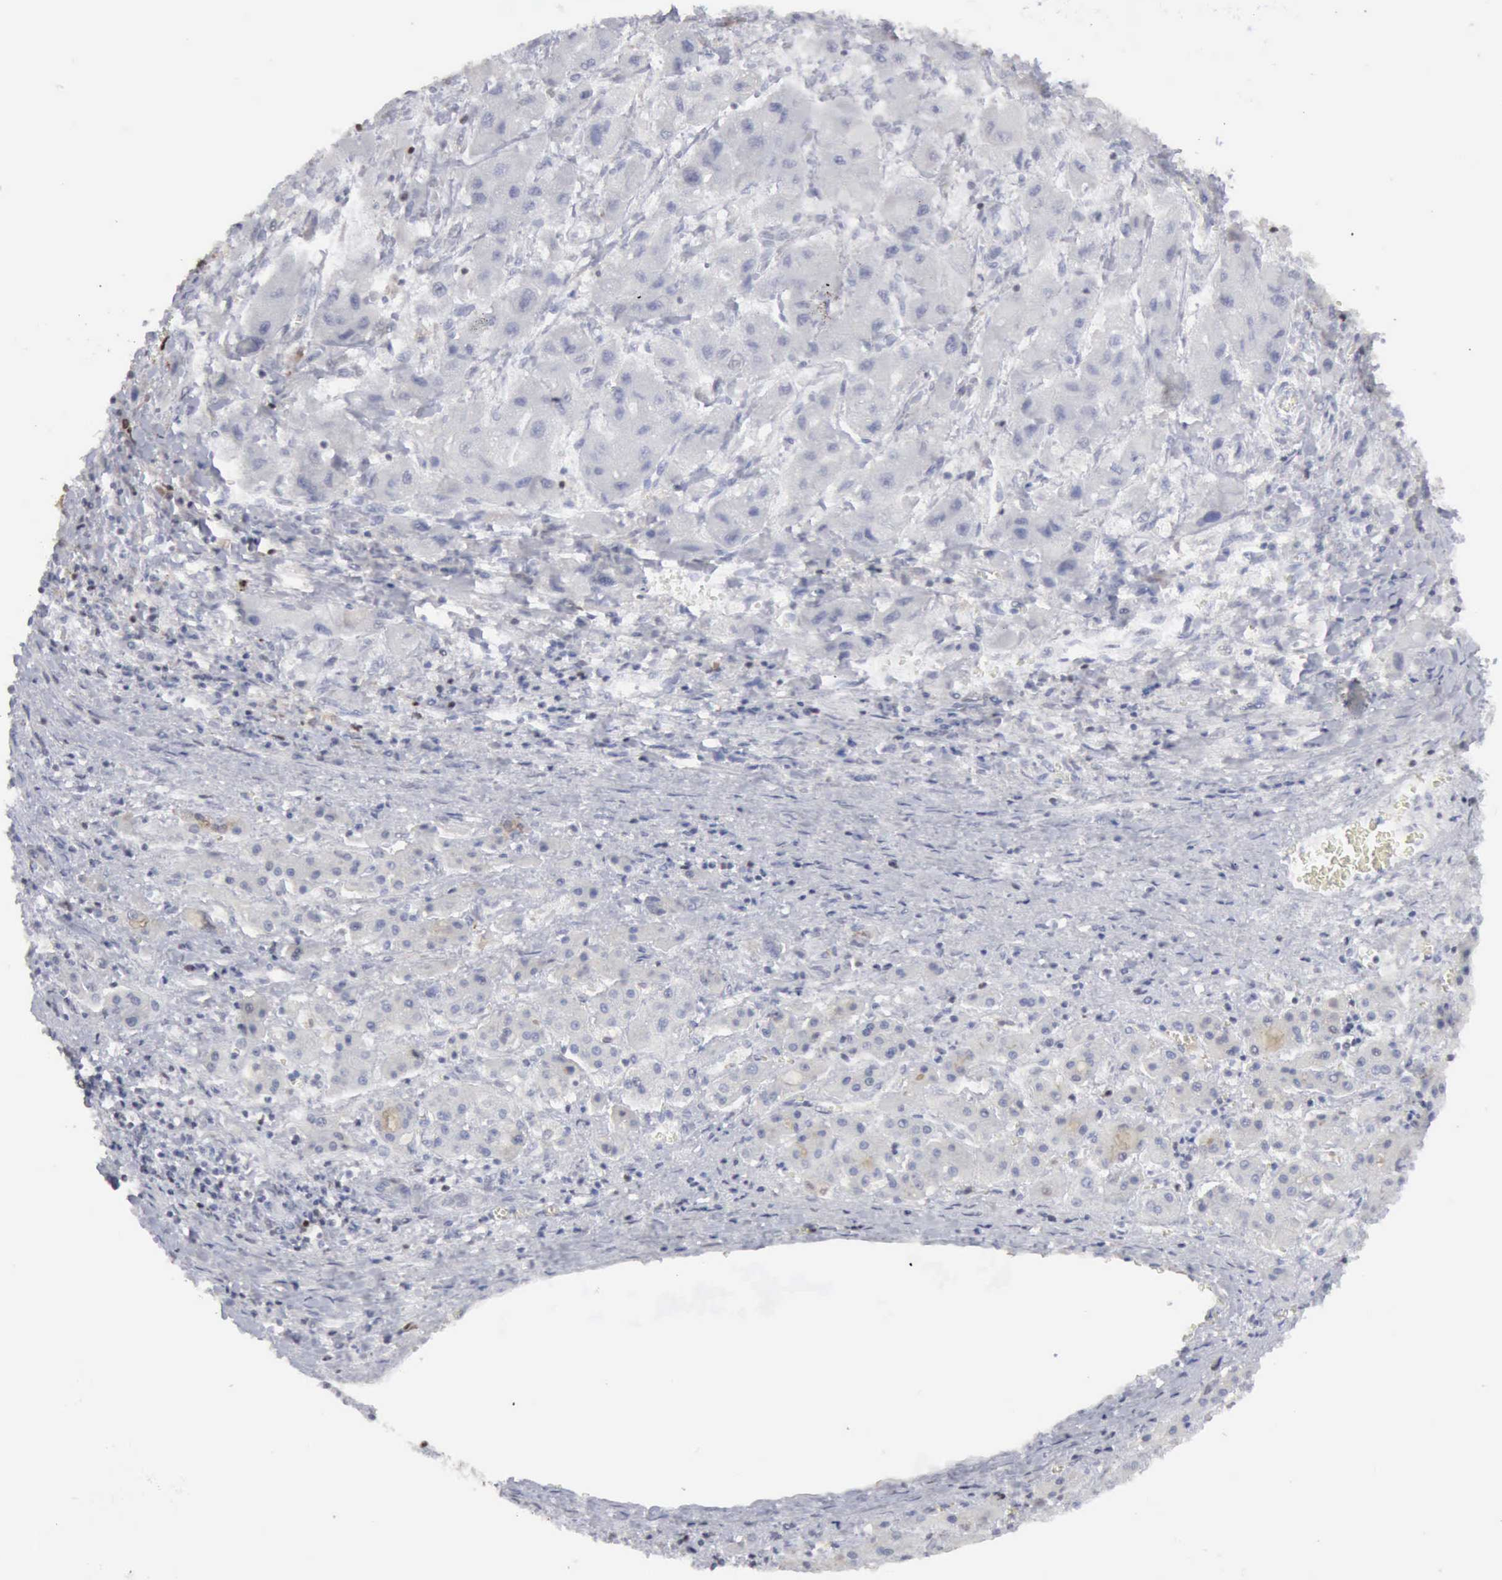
{"staining": {"intensity": "negative", "quantity": "none", "location": "none"}, "tissue": "liver cancer", "cell_type": "Tumor cells", "image_type": "cancer", "snomed": [{"axis": "morphology", "description": "Carcinoma, Hepatocellular, NOS"}, {"axis": "topography", "description": "Liver"}], "caption": "Tumor cells are negative for brown protein staining in liver cancer (hepatocellular carcinoma). Nuclei are stained in blue.", "gene": "STAT1", "patient": {"sex": "male", "age": 24}}